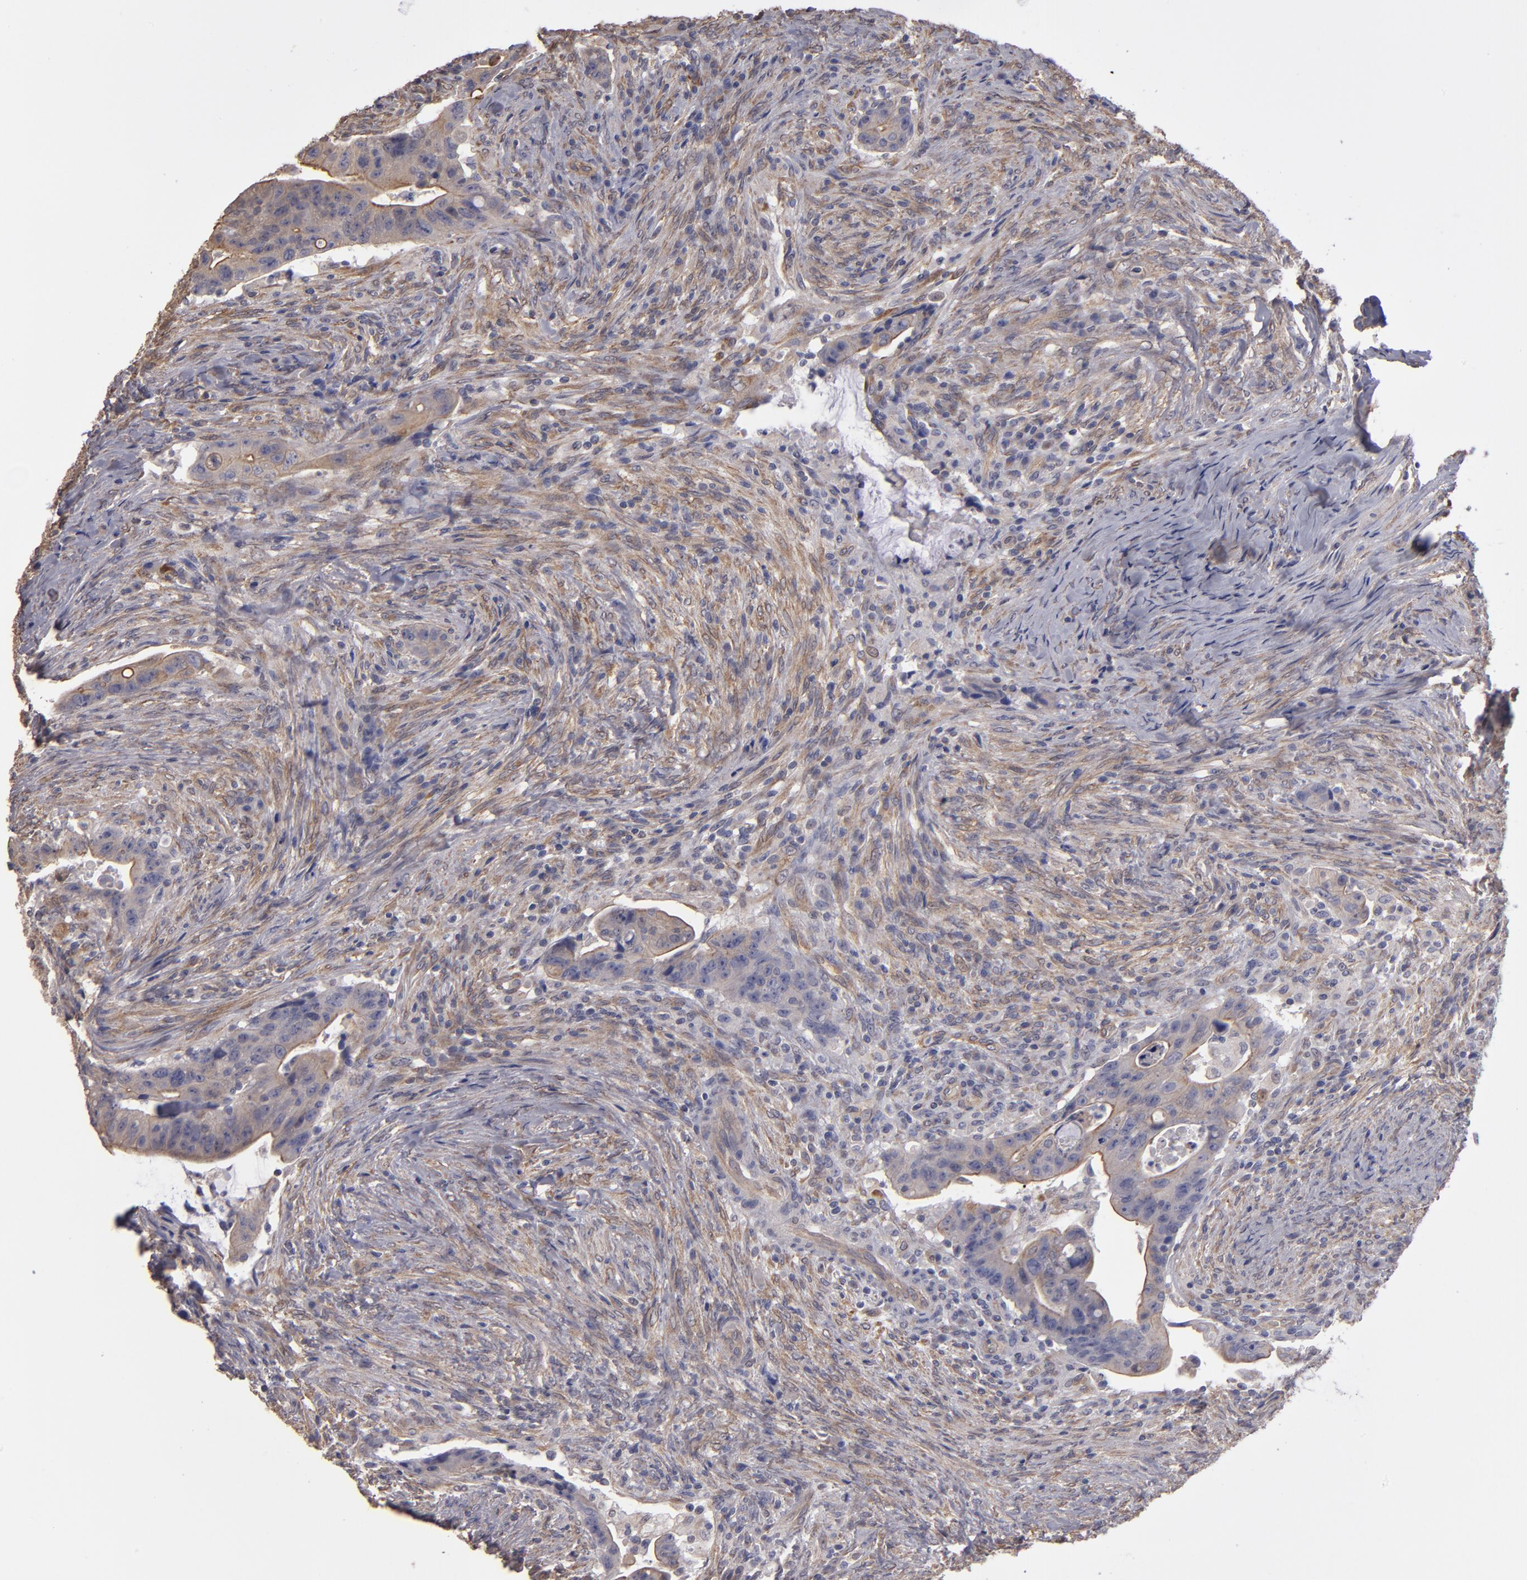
{"staining": {"intensity": "weak", "quantity": ">75%", "location": "cytoplasmic/membranous"}, "tissue": "colorectal cancer", "cell_type": "Tumor cells", "image_type": "cancer", "snomed": [{"axis": "morphology", "description": "Adenocarcinoma, NOS"}, {"axis": "topography", "description": "Rectum"}], "caption": "Colorectal cancer (adenocarcinoma) stained with a brown dye exhibits weak cytoplasmic/membranous positive staining in about >75% of tumor cells.", "gene": "NDRG2", "patient": {"sex": "female", "age": 71}}